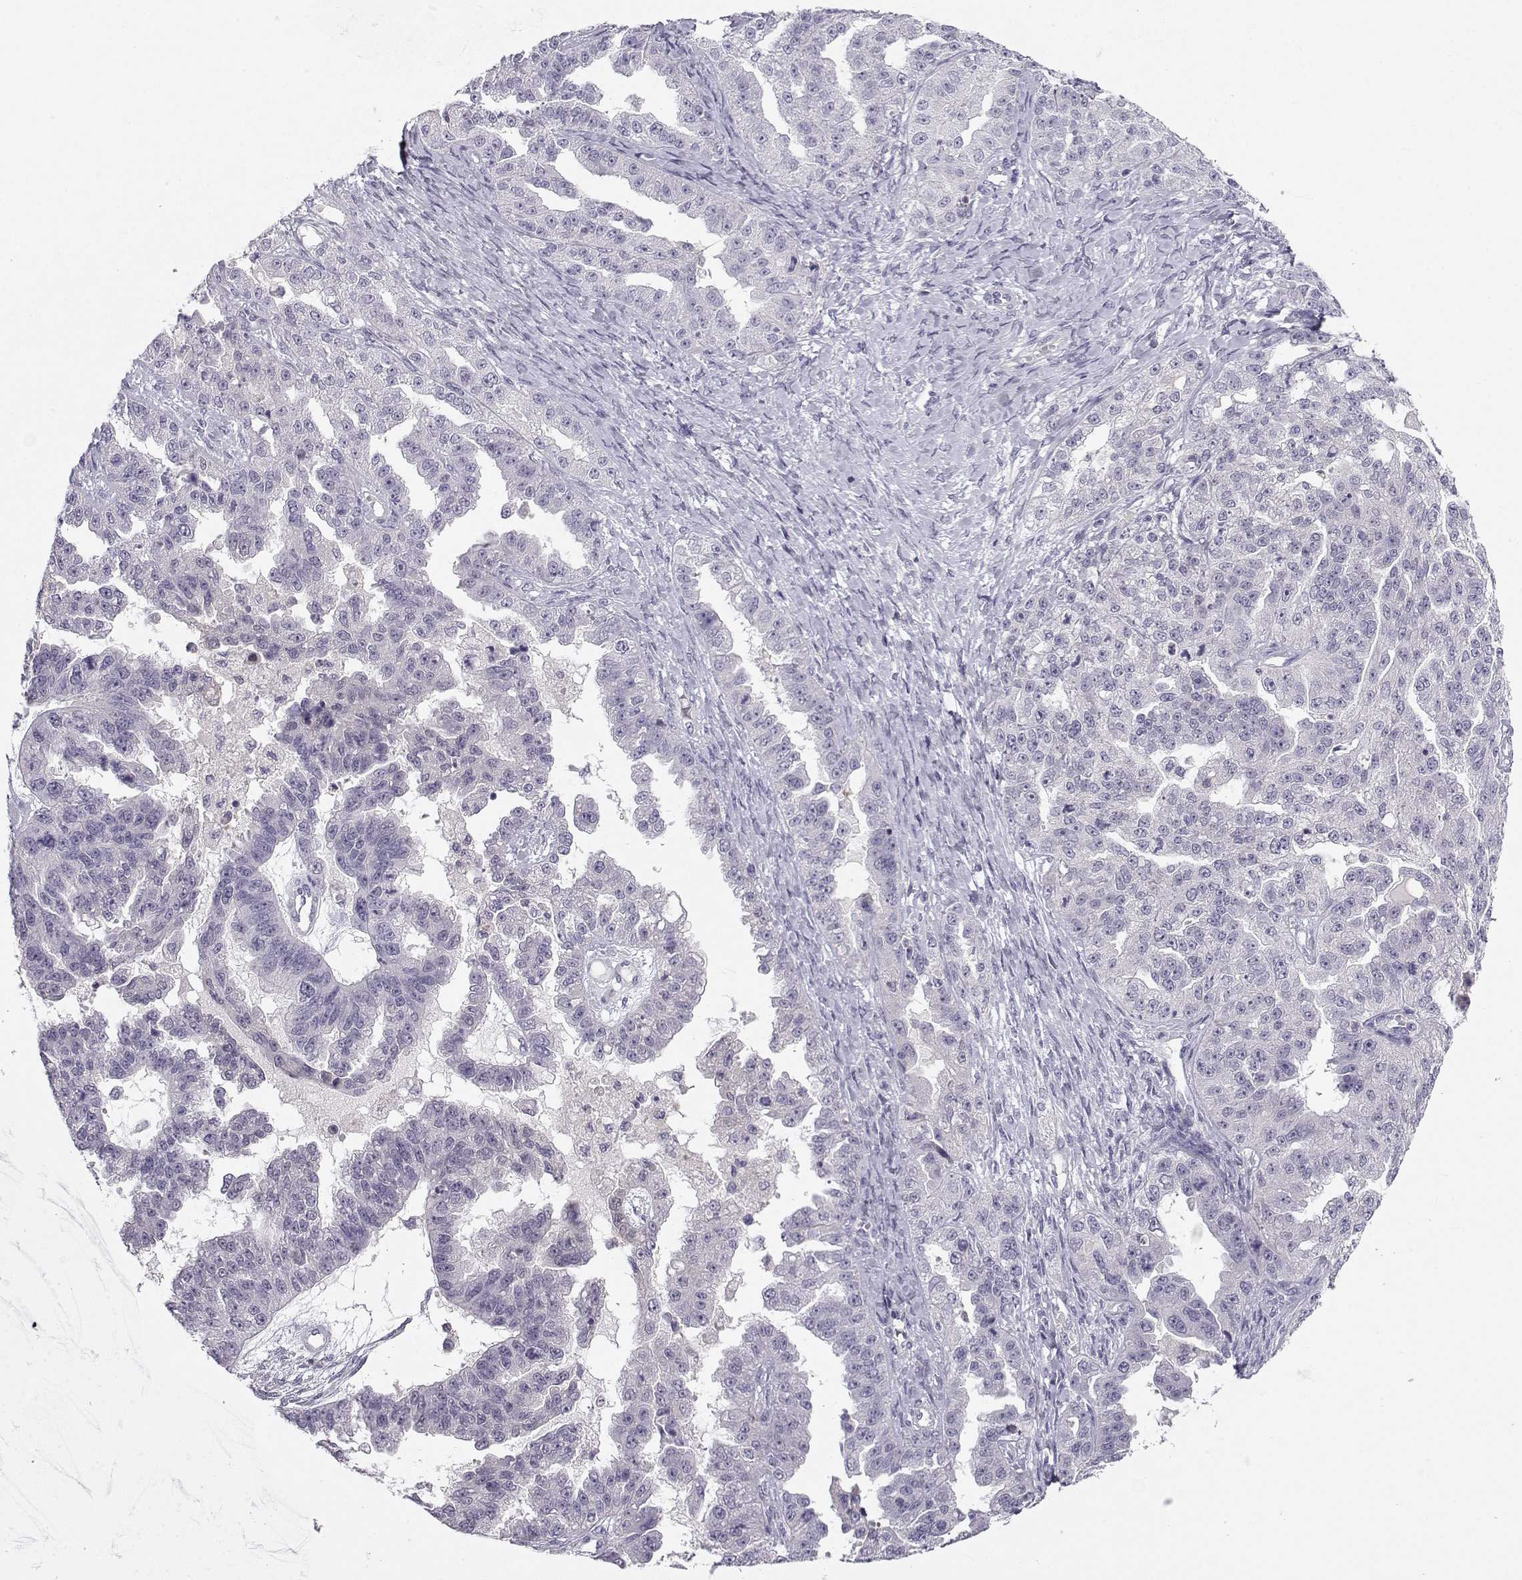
{"staining": {"intensity": "negative", "quantity": "none", "location": "none"}, "tissue": "ovarian cancer", "cell_type": "Tumor cells", "image_type": "cancer", "snomed": [{"axis": "morphology", "description": "Cystadenocarcinoma, serous, NOS"}, {"axis": "topography", "description": "Ovary"}], "caption": "DAB (3,3'-diaminobenzidine) immunohistochemical staining of human ovarian serous cystadenocarcinoma reveals no significant expression in tumor cells.", "gene": "MROH7", "patient": {"sex": "female", "age": 58}}